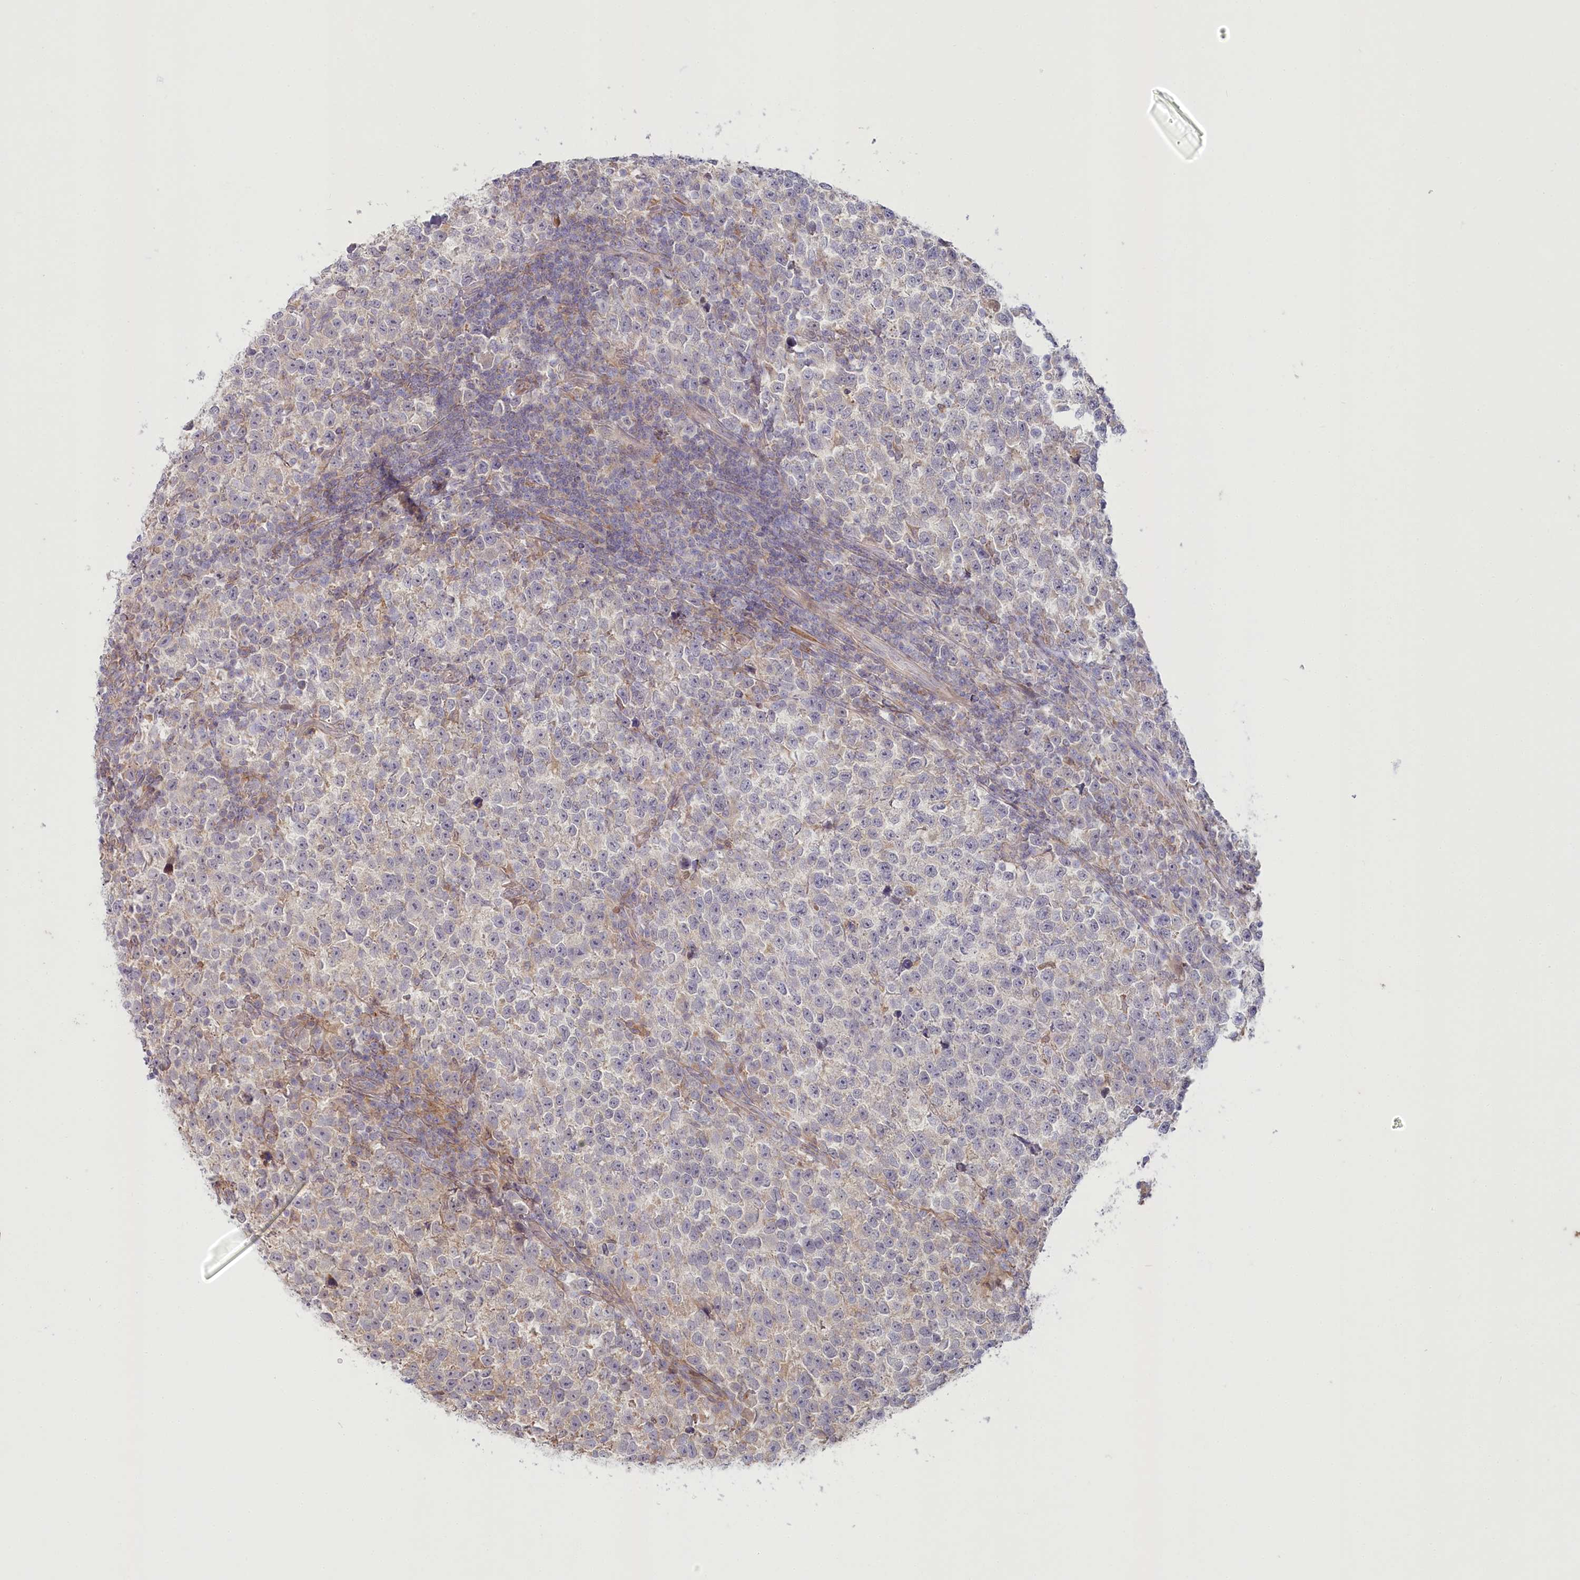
{"staining": {"intensity": "negative", "quantity": "none", "location": "none"}, "tissue": "testis cancer", "cell_type": "Tumor cells", "image_type": "cancer", "snomed": [{"axis": "morphology", "description": "Normal tissue, NOS"}, {"axis": "morphology", "description": "Seminoma, NOS"}, {"axis": "topography", "description": "Testis"}], "caption": "Immunohistochemistry photomicrograph of neoplastic tissue: testis cancer (seminoma) stained with DAB reveals no significant protein positivity in tumor cells.", "gene": "MTG1", "patient": {"sex": "male", "age": 43}}